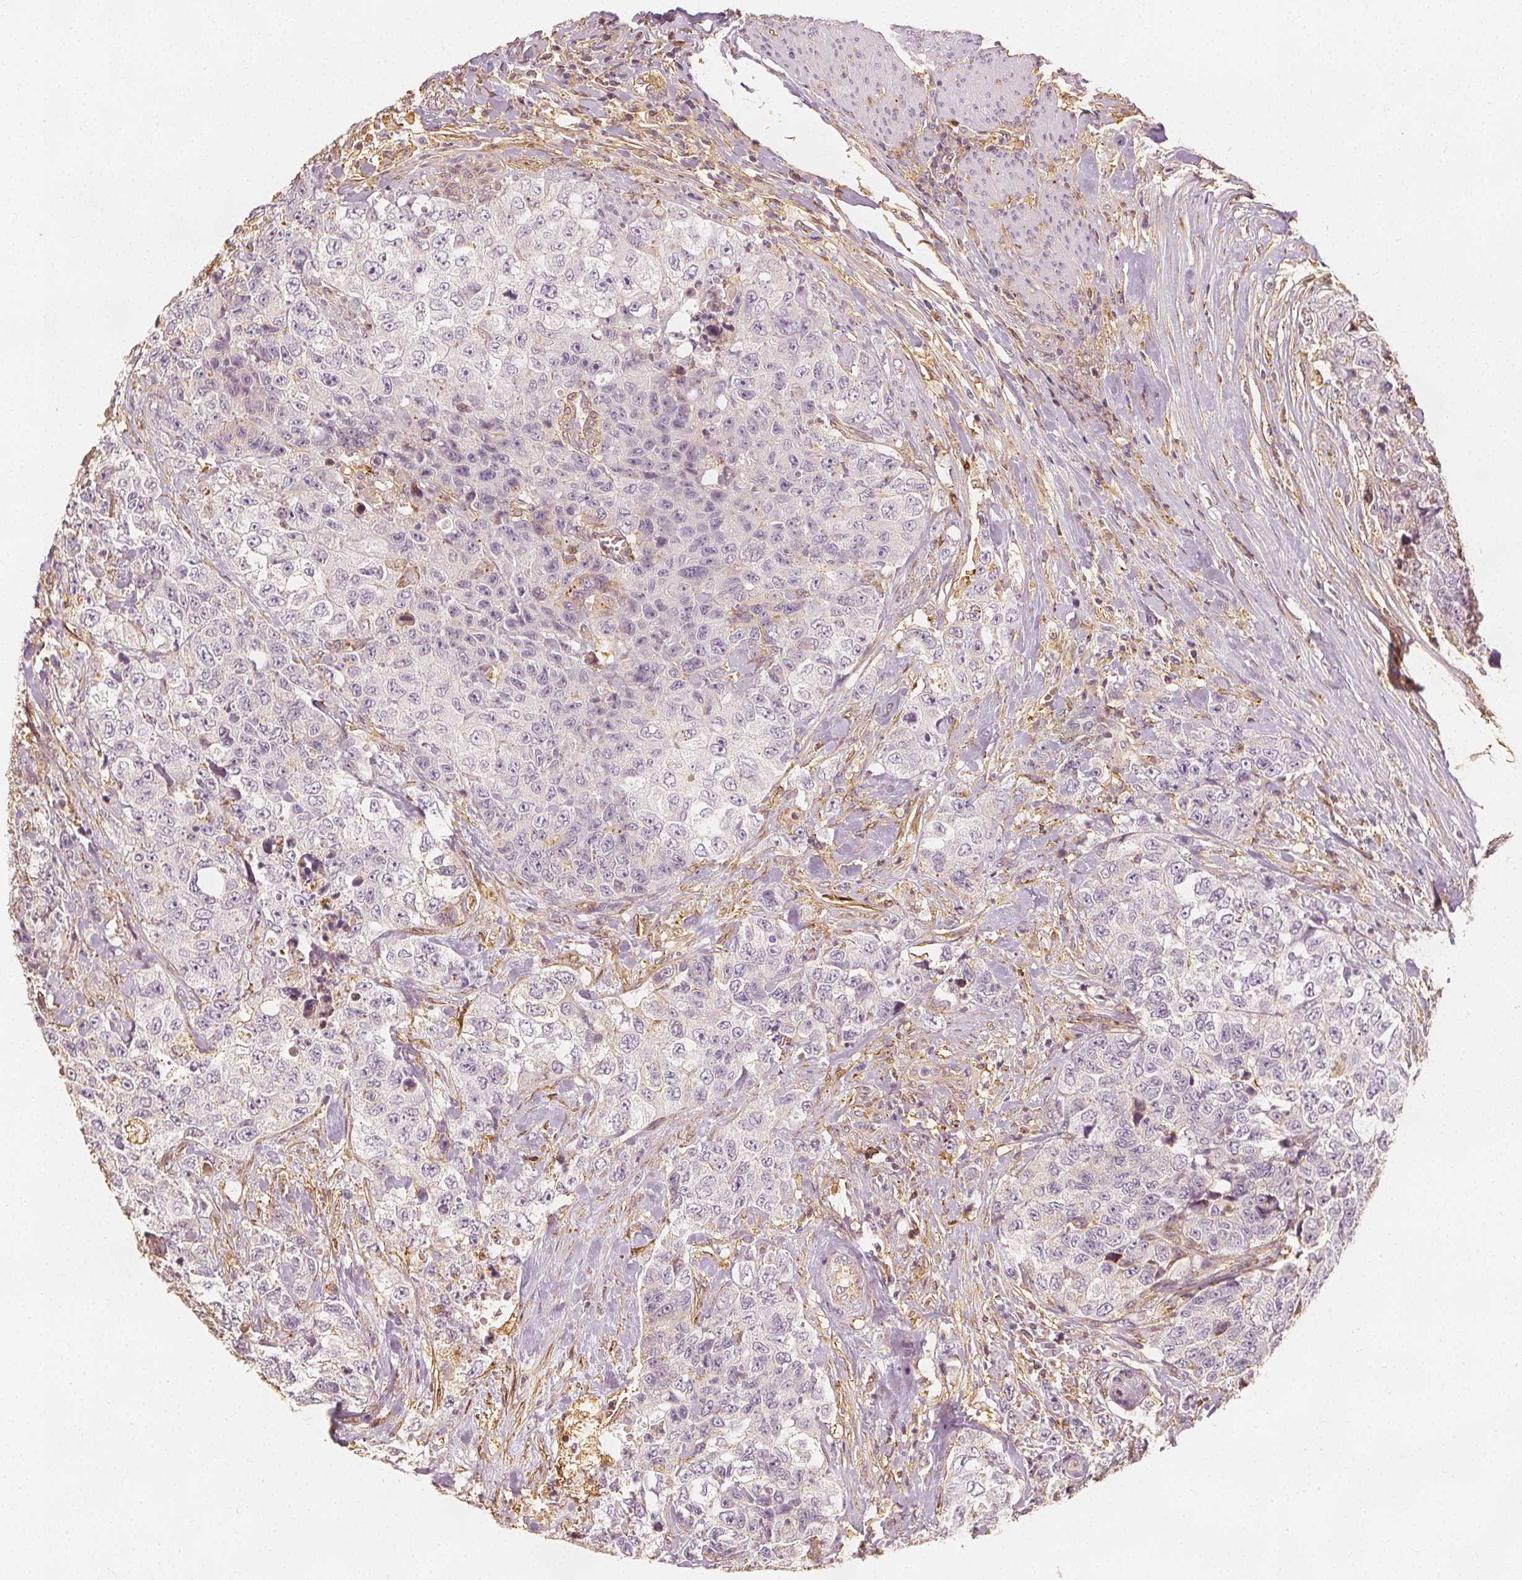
{"staining": {"intensity": "negative", "quantity": "none", "location": "none"}, "tissue": "urothelial cancer", "cell_type": "Tumor cells", "image_type": "cancer", "snomed": [{"axis": "morphology", "description": "Urothelial carcinoma, High grade"}, {"axis": "topography", "description": "Urinary bladder"}], "caption": "An image of urothelial carcinoma (high-grade) stained for a protein demonstrates no brown staining in tumor cells.", "gene": "ARHGAP26", "patient": {"sex": "female", "age": 78}}